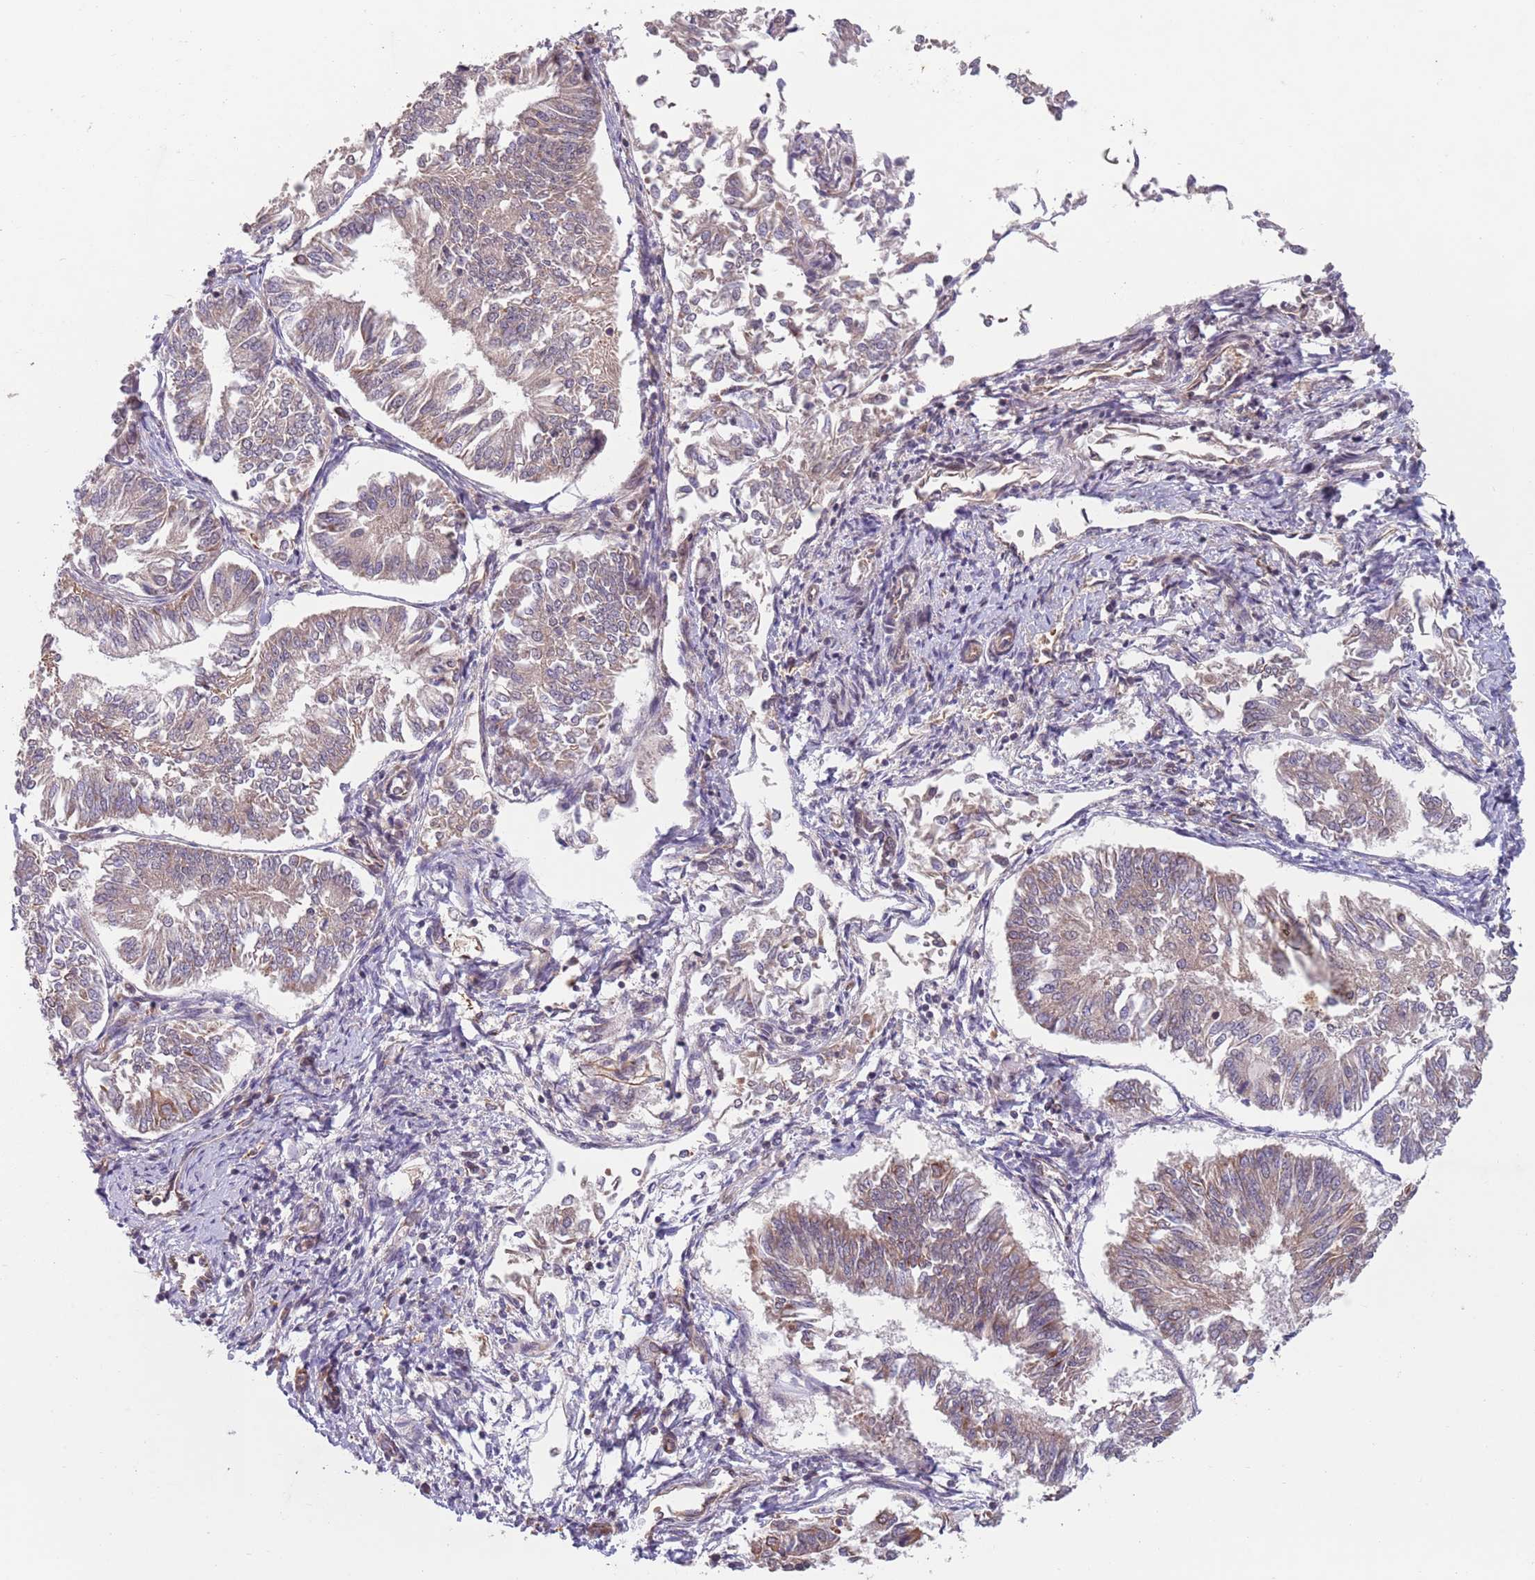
{"staining": {"intensity": "weak", "quantity": "25%-75%", "location": "cytoplasmic/membranous"}, "tissue": "endometrial cancer", "cell_type": "Tumor cells", "image_type": "cancer", "snomed": [{"axis": "morphology", "description": "Adenocarcinoma, NOS"}, {"axis": "topography", "description": "Endometrium"}], "caption": "Protein staining displays weak cytoplasmic/membranous positivity in about 25%-75% of tumor cells in adenocarcinoma (endometrial). Nuclei are stained in blue.", "gene": "CHD9", "patient": {"sex": "female", "age": 58}}